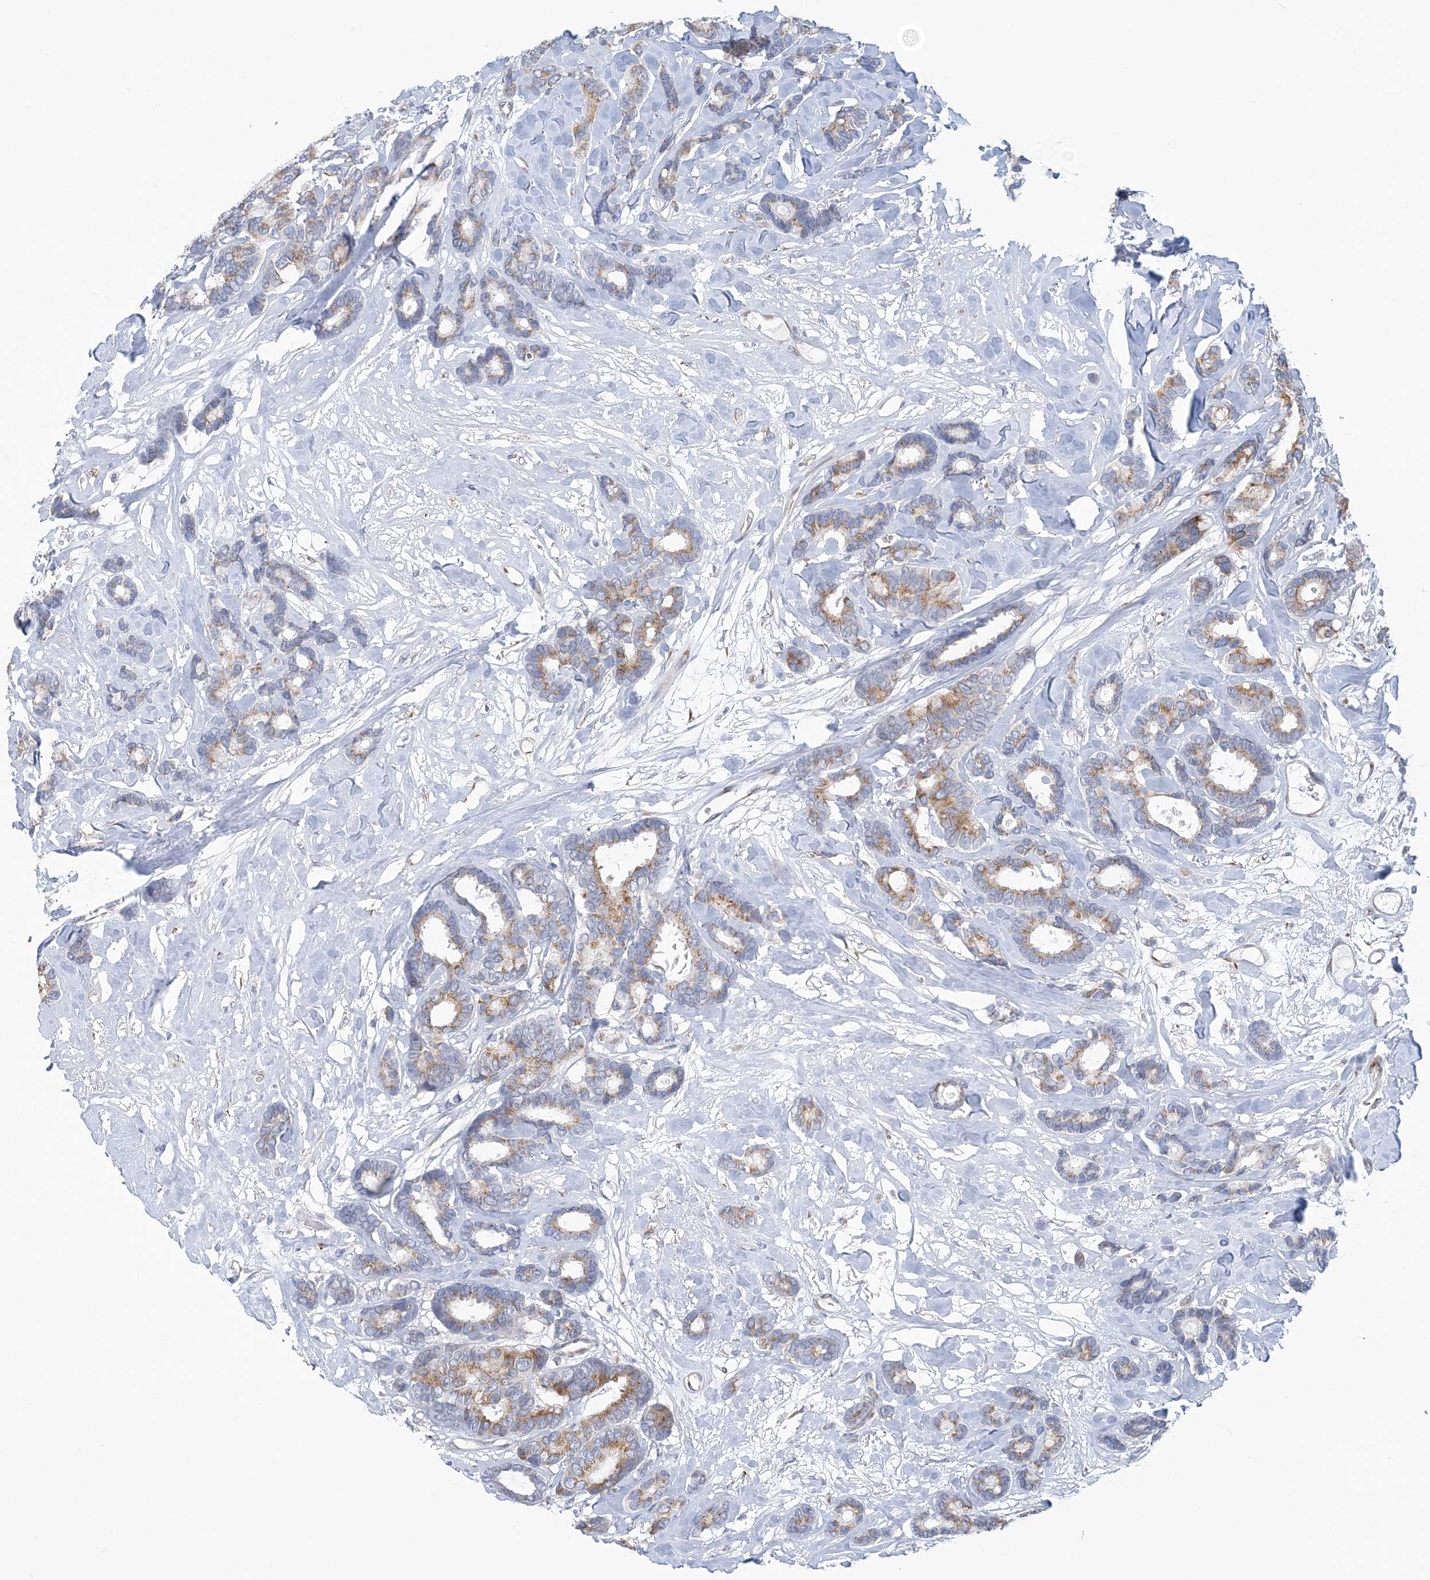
{"staining": {"intensity": "moderate", "quantity": ">75%", "location": "cytoplasmic/membranous"}, "tissue": "breast cancer", "cell_type": "Tumor cells", "image_type": "cancer", "snomed": [{"axis": "morphology", "description": "Duct carcinoma"}, {"axis": "topography", "description": "Breast"}], "caption": "Protein staining demonstrates moderate cytoplasmic/membranous staining in approximately >75% of tumor cells in intraductal carcinoma (breast). Using DAB (brown) and hematoxylin (blue) stains, captured at high magnification using brightfield microscopy.", "gene": "PLEKHG4B", "patient": {"sex": "female", "age": 87}}